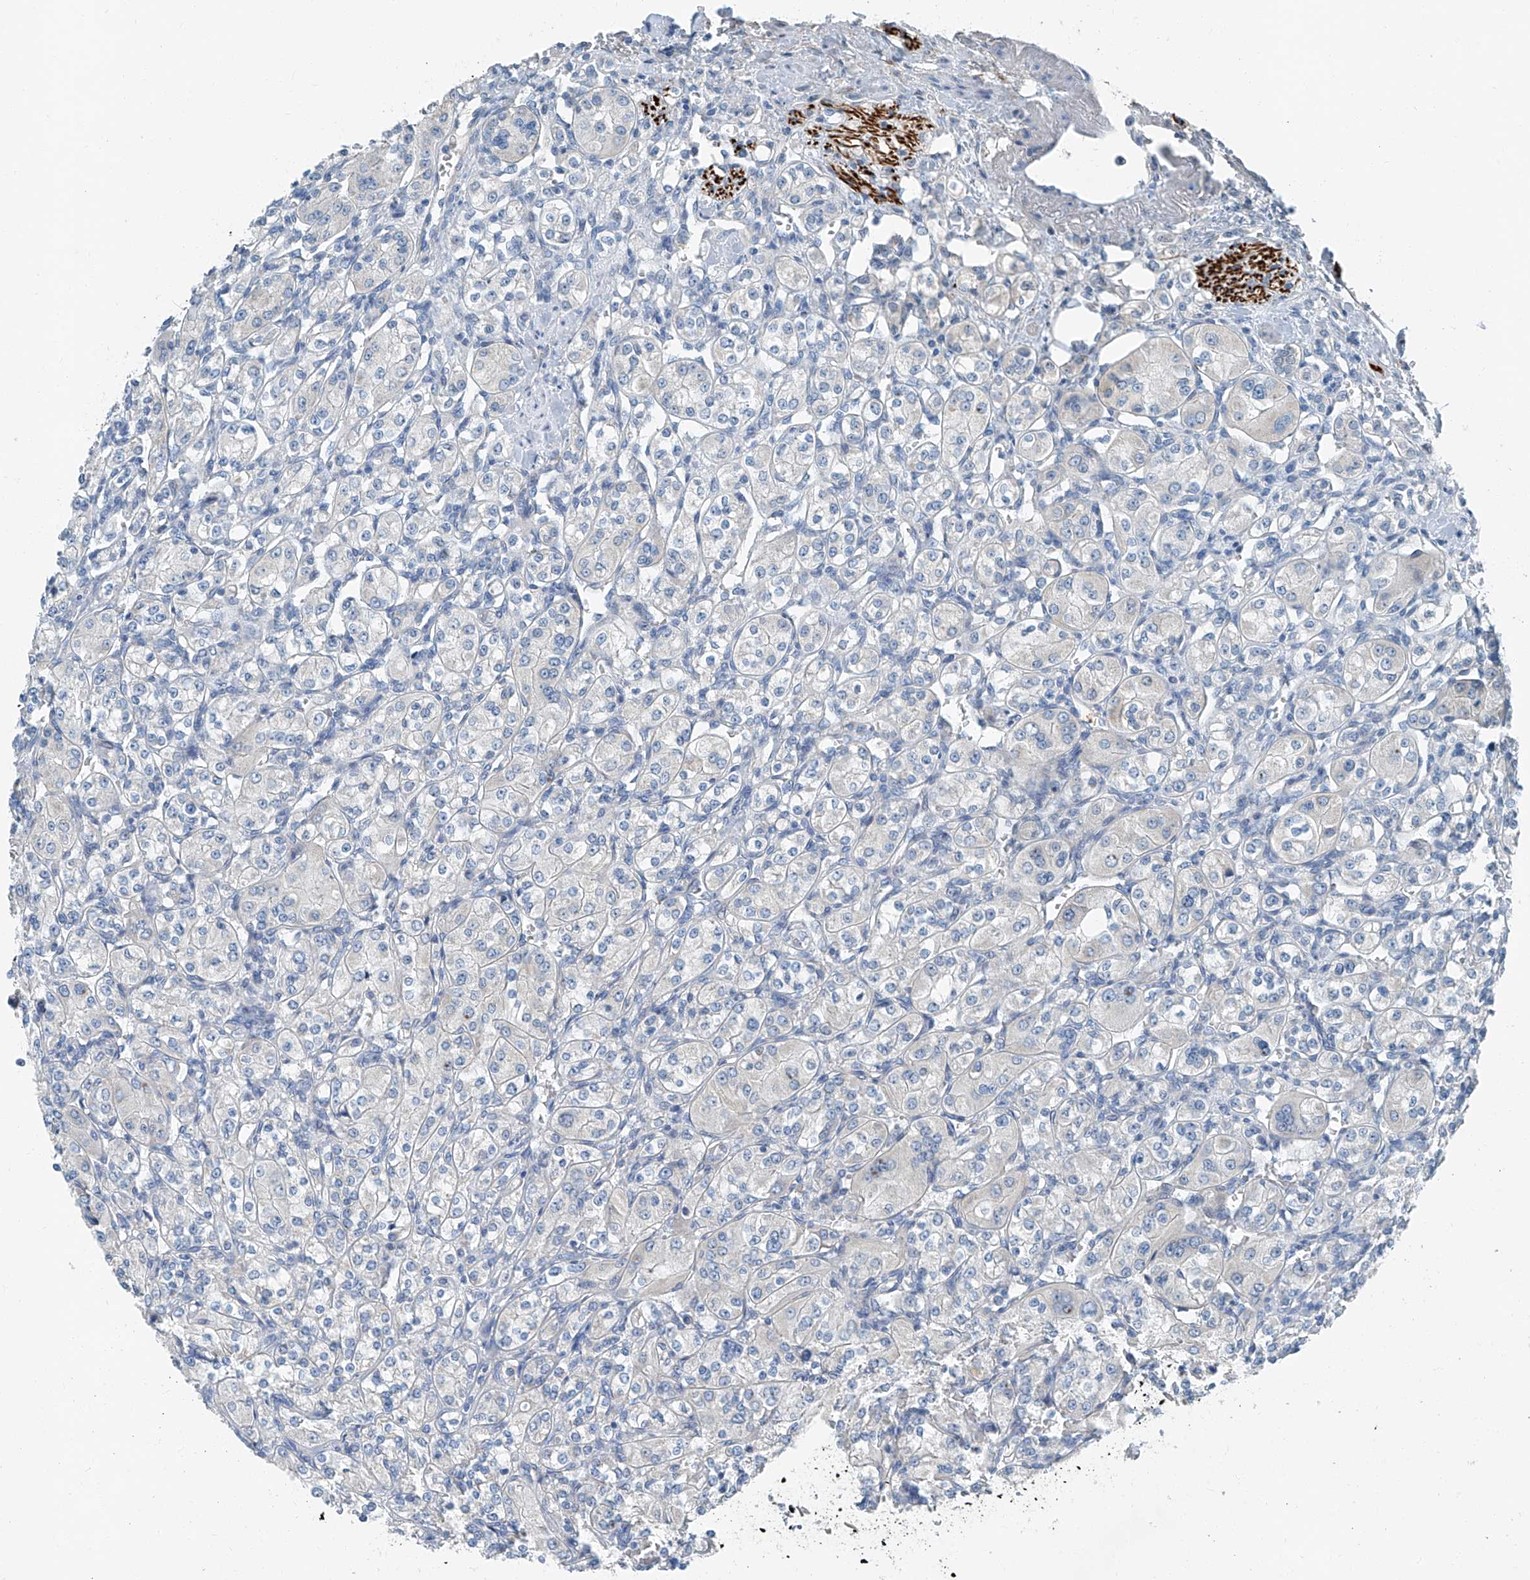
{"staining": {"intensity": "negative", "quantity": "none", "location": "none"}, "tissue": "renal cancer", "cell_type": "Tumor cells", "image_type": "cancer", "snomed": [{"axis": "morphology", "description": "Adenocarcinoma, NOS"}, {"axis": "topography", "description": "Kidney"}], "caption": "IHC of renal cancer (adenocarcinoma) reveals no expression in tumor cells.", "gene": "MDGA1", "patient": {"sex": "male", "age": 77}}